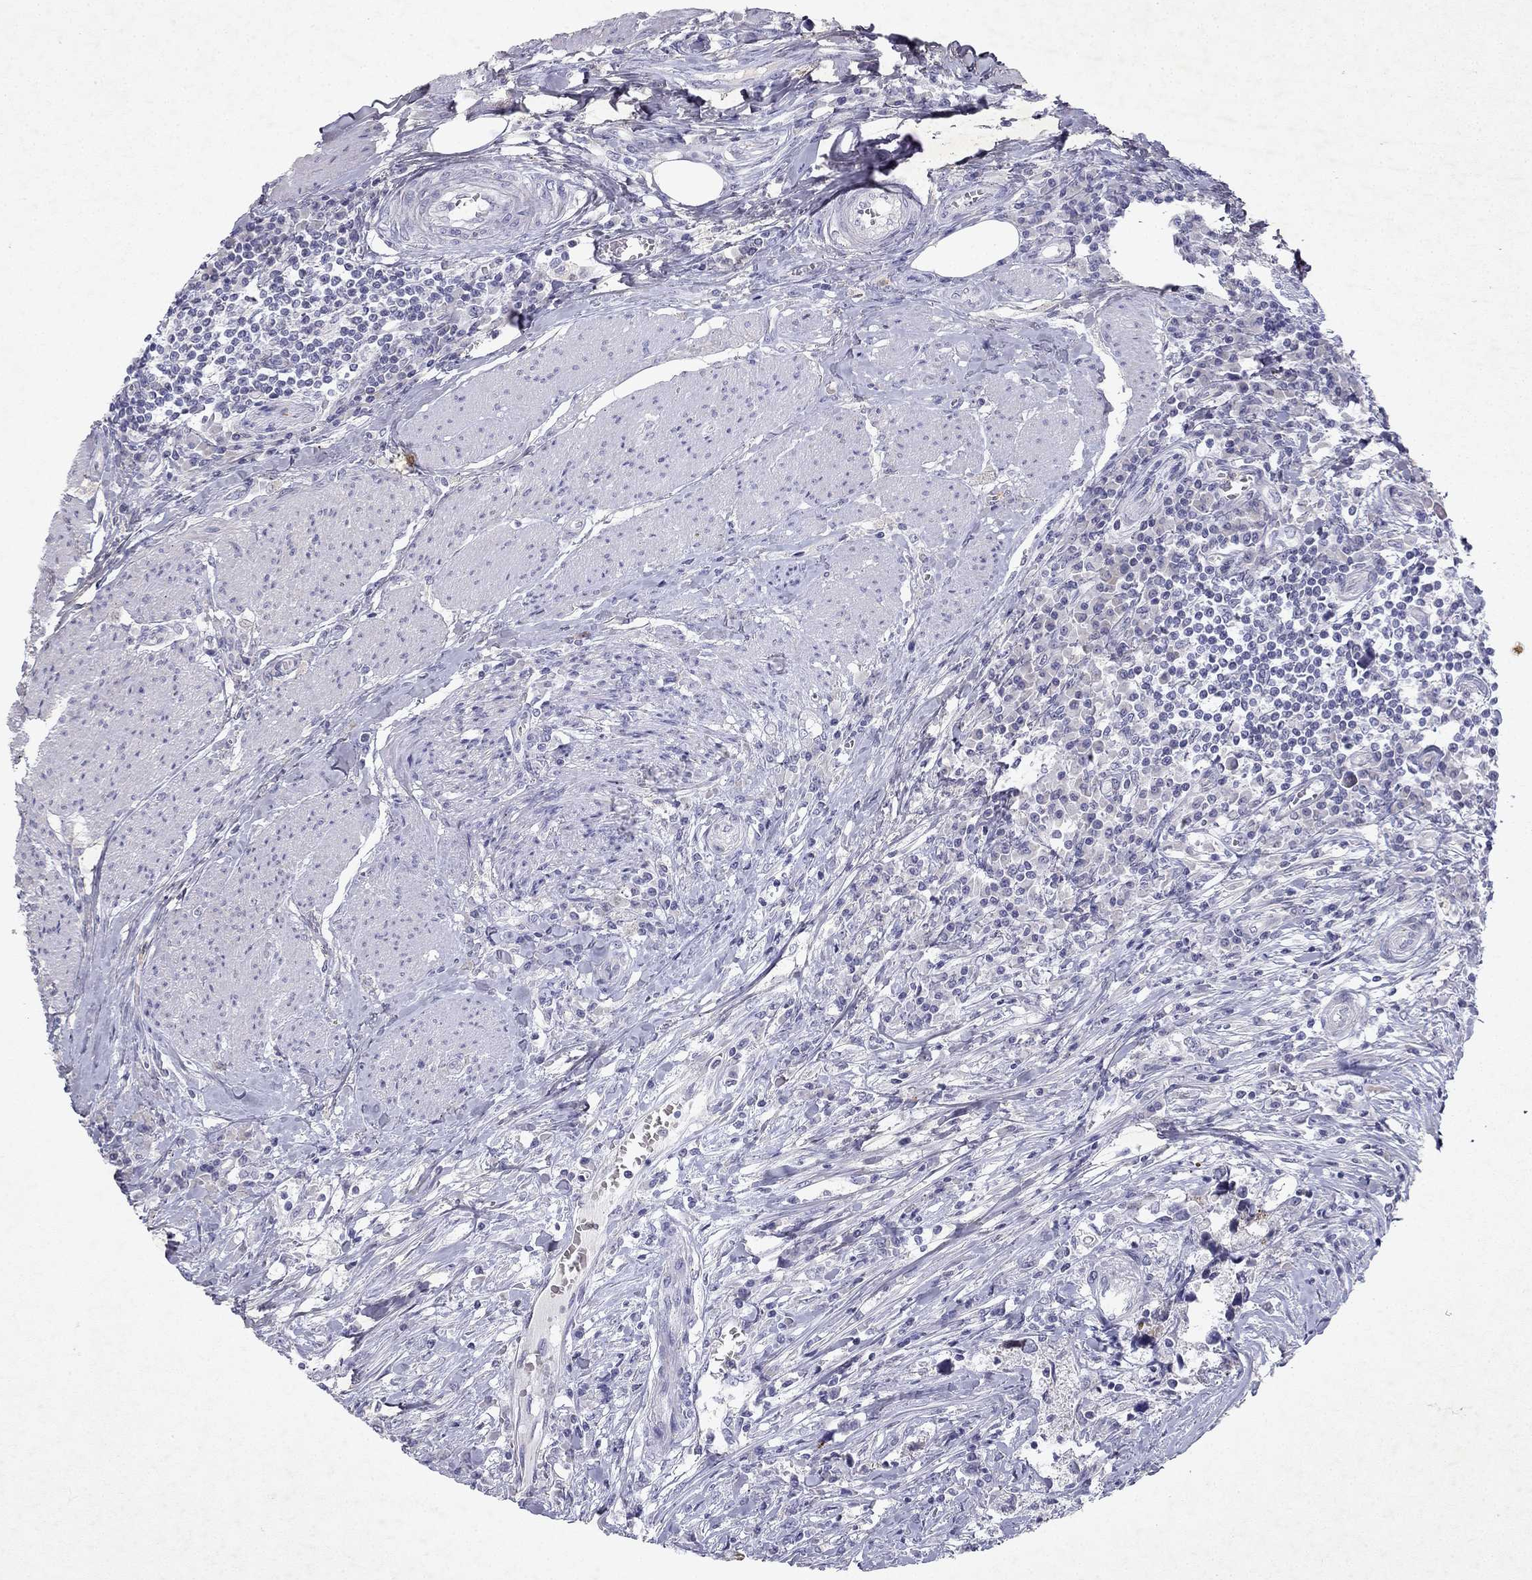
{"staining": {"intensity": "negative", "quantity": "none", "location": "none"}, "tissue": "urothelial cancer", "cell_type": "Tumor cells", "image_type": "cancer", "snomed": [{"axis": "morphology", "description": "Urothelial carcinoma, NOS"}, {"axis": "morphology", "description": "Urothelial carcinoma, High grade"}, {"axis": "topography", "description": "Urinary bladder"}], "caption": "Immunohistochemistry (IHC) of human urothelial cancer reveals no positivity in tumor cells.", "gene": "SLC6A4", "patient": {"sex": "male", "age": 63}}